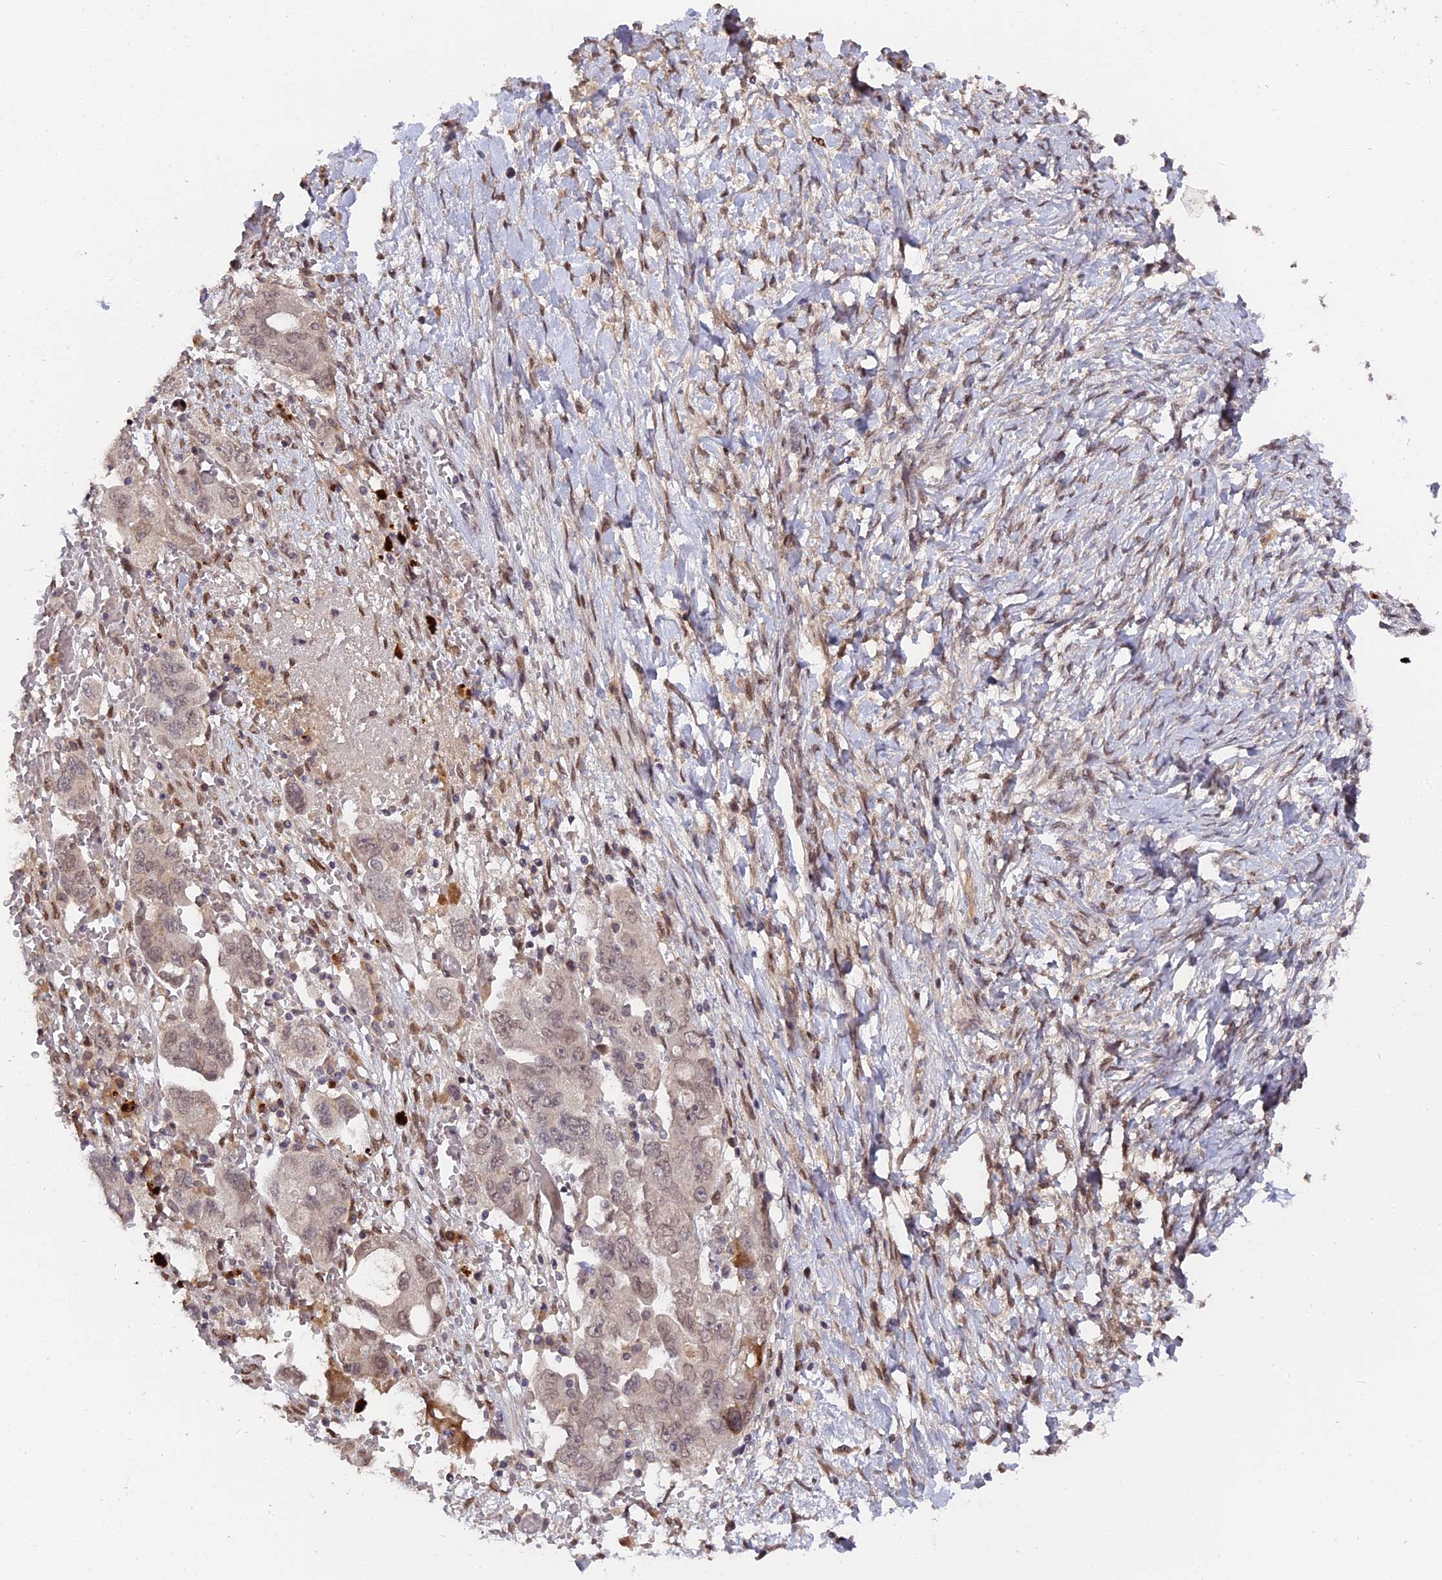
{"staining": {"intensity": "weak", "quantity": "25%-75%", "location": "nuclear"}, "tissue": "ovarian cancer", "cell_type": "Tumor cells", "image_type": "cancer", "snomed": [{"axis": "morphology", "description": "Carcinoma, NOS"}, {"axis": "morphology", "description": "Cystadenocarcinoma, serous, NOS"}, {"axis": "topography", "description": "Ovary"}], "caption": "Weak nuclear expression is identified in about 25%-75% of tumor cells in ovarian cancer (carcinoma).", "gene": "PYGO1", "patient": {"sex": "female", "age": 69}}